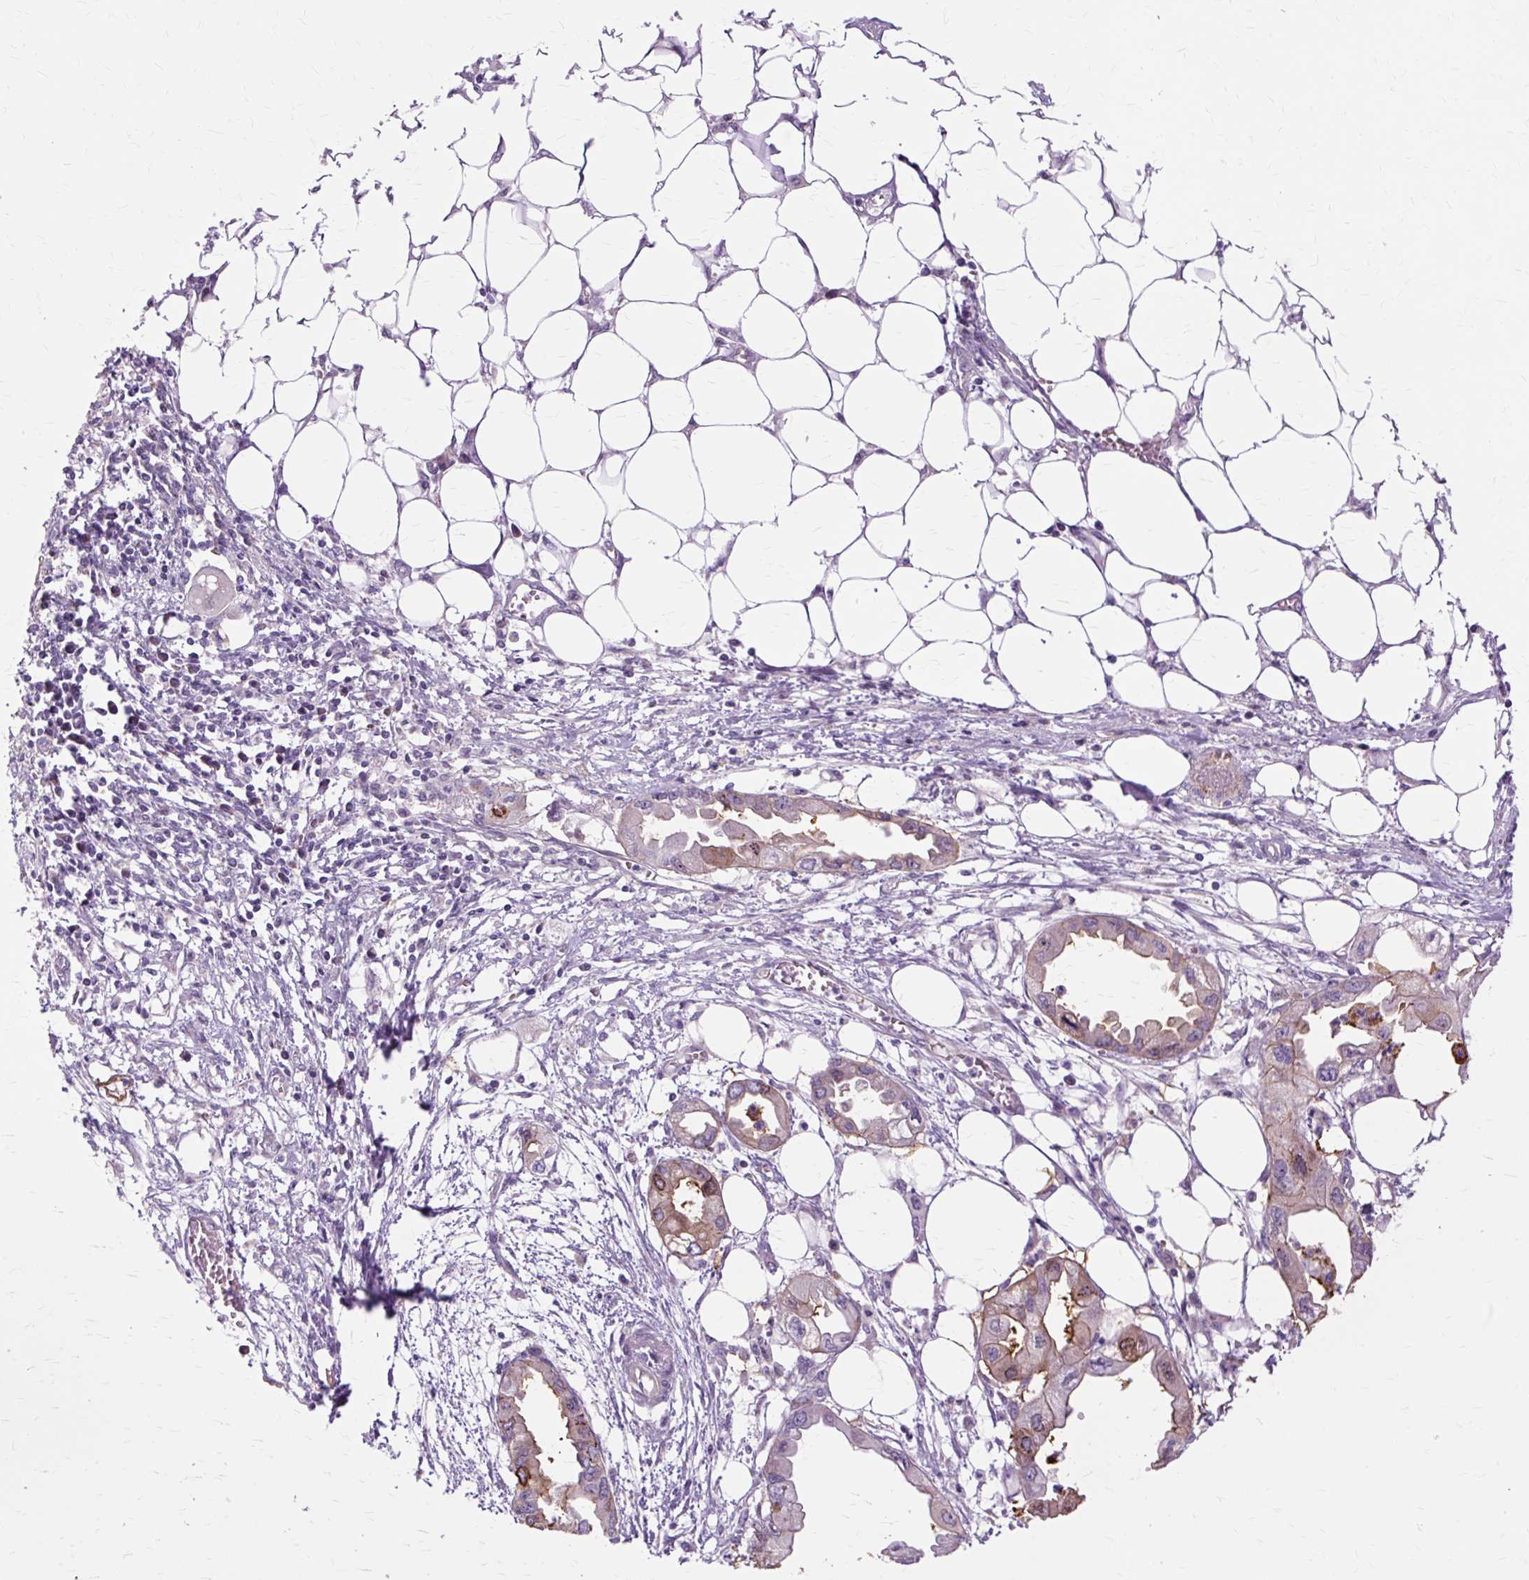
{"staining": {"intensity": "moderate", "quantity": "25%-75%", "location": "cytoplasmic/membranous"}, "tissue": "endometrial cancer", "cell_type": "Tumor cells", "image_type": "cancer", "snomed": [{"axis": "morphology", "description": "Adenocarcinoma, NOS"}, {"axis": "morphology", "description": "Adenocarcinoma, metastatic, NOS"}, {"axis": "topography", "description": "Adipose tissue"}, {"axis": "topography", "description": "Endometrium"}], "caption": "Immunohistochemical staining of human adenocarcinoma (endometrial) reveals moderate cytoplasmic/membranous protein staining in approximately 25%-75% of tumor cells.", "gene": "PDZD2", "patient": {"sex": "female", "age": 67}}